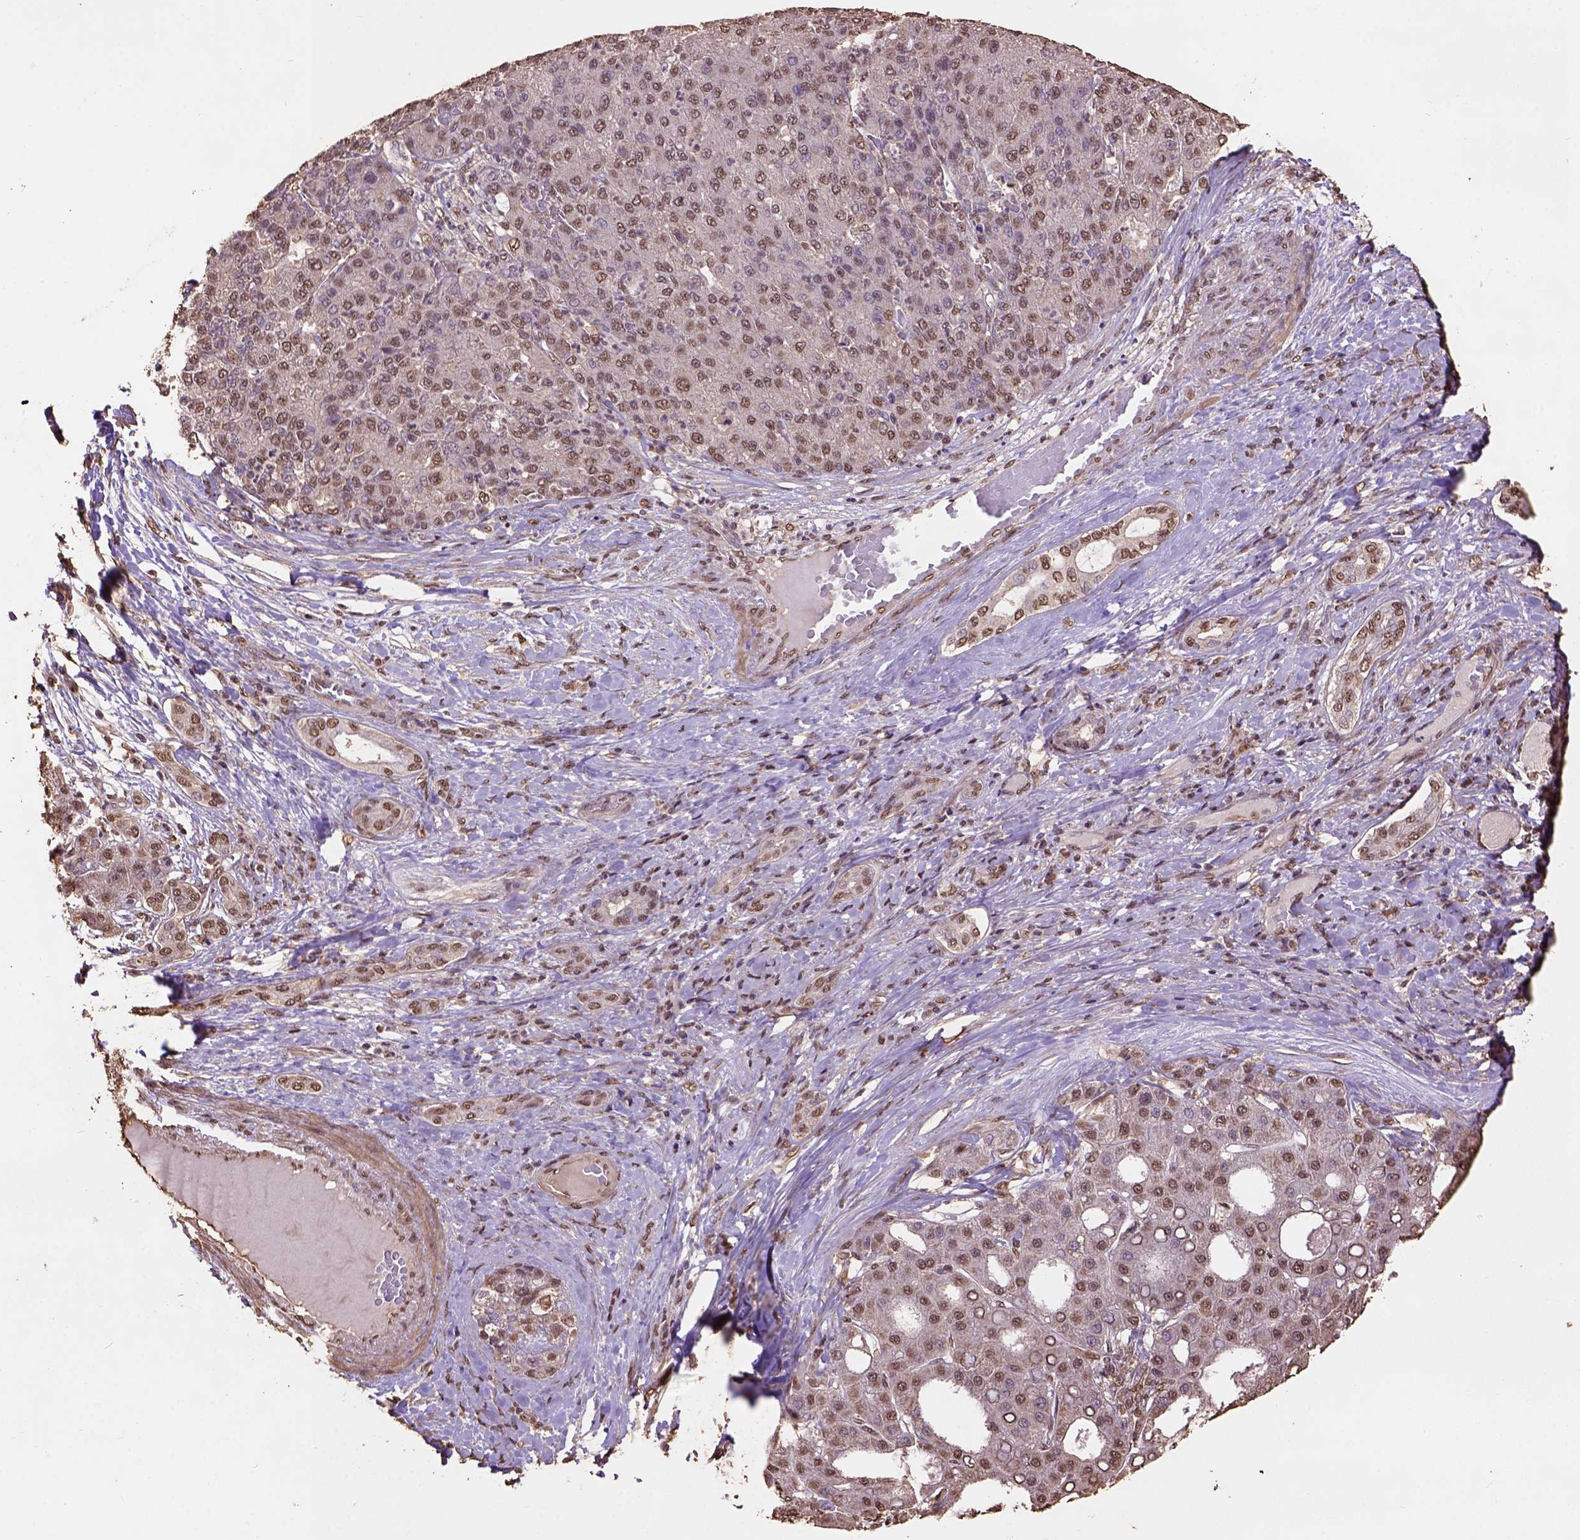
{"staining": {"intensity": "moderate", "quantity": "25%-75%", "location": "nuclear"}, "tissue": "liver cancer", "cell_type": "Tumor cells", "image_type": "cancer", "snomed": [{"axis": "morphology", "description": "Carcinoma, Hepatocellular, NOS"}, {"axis": "topography", "description": "Liver"}], "caption": "This photomicrograph displays IHC staining of liver cancer, with medium moderate nuclear staining in approximately 25%-75% of tumor cells.", "gene": "CSTF2T", "patient": {"sex": "male", "age": 65}}